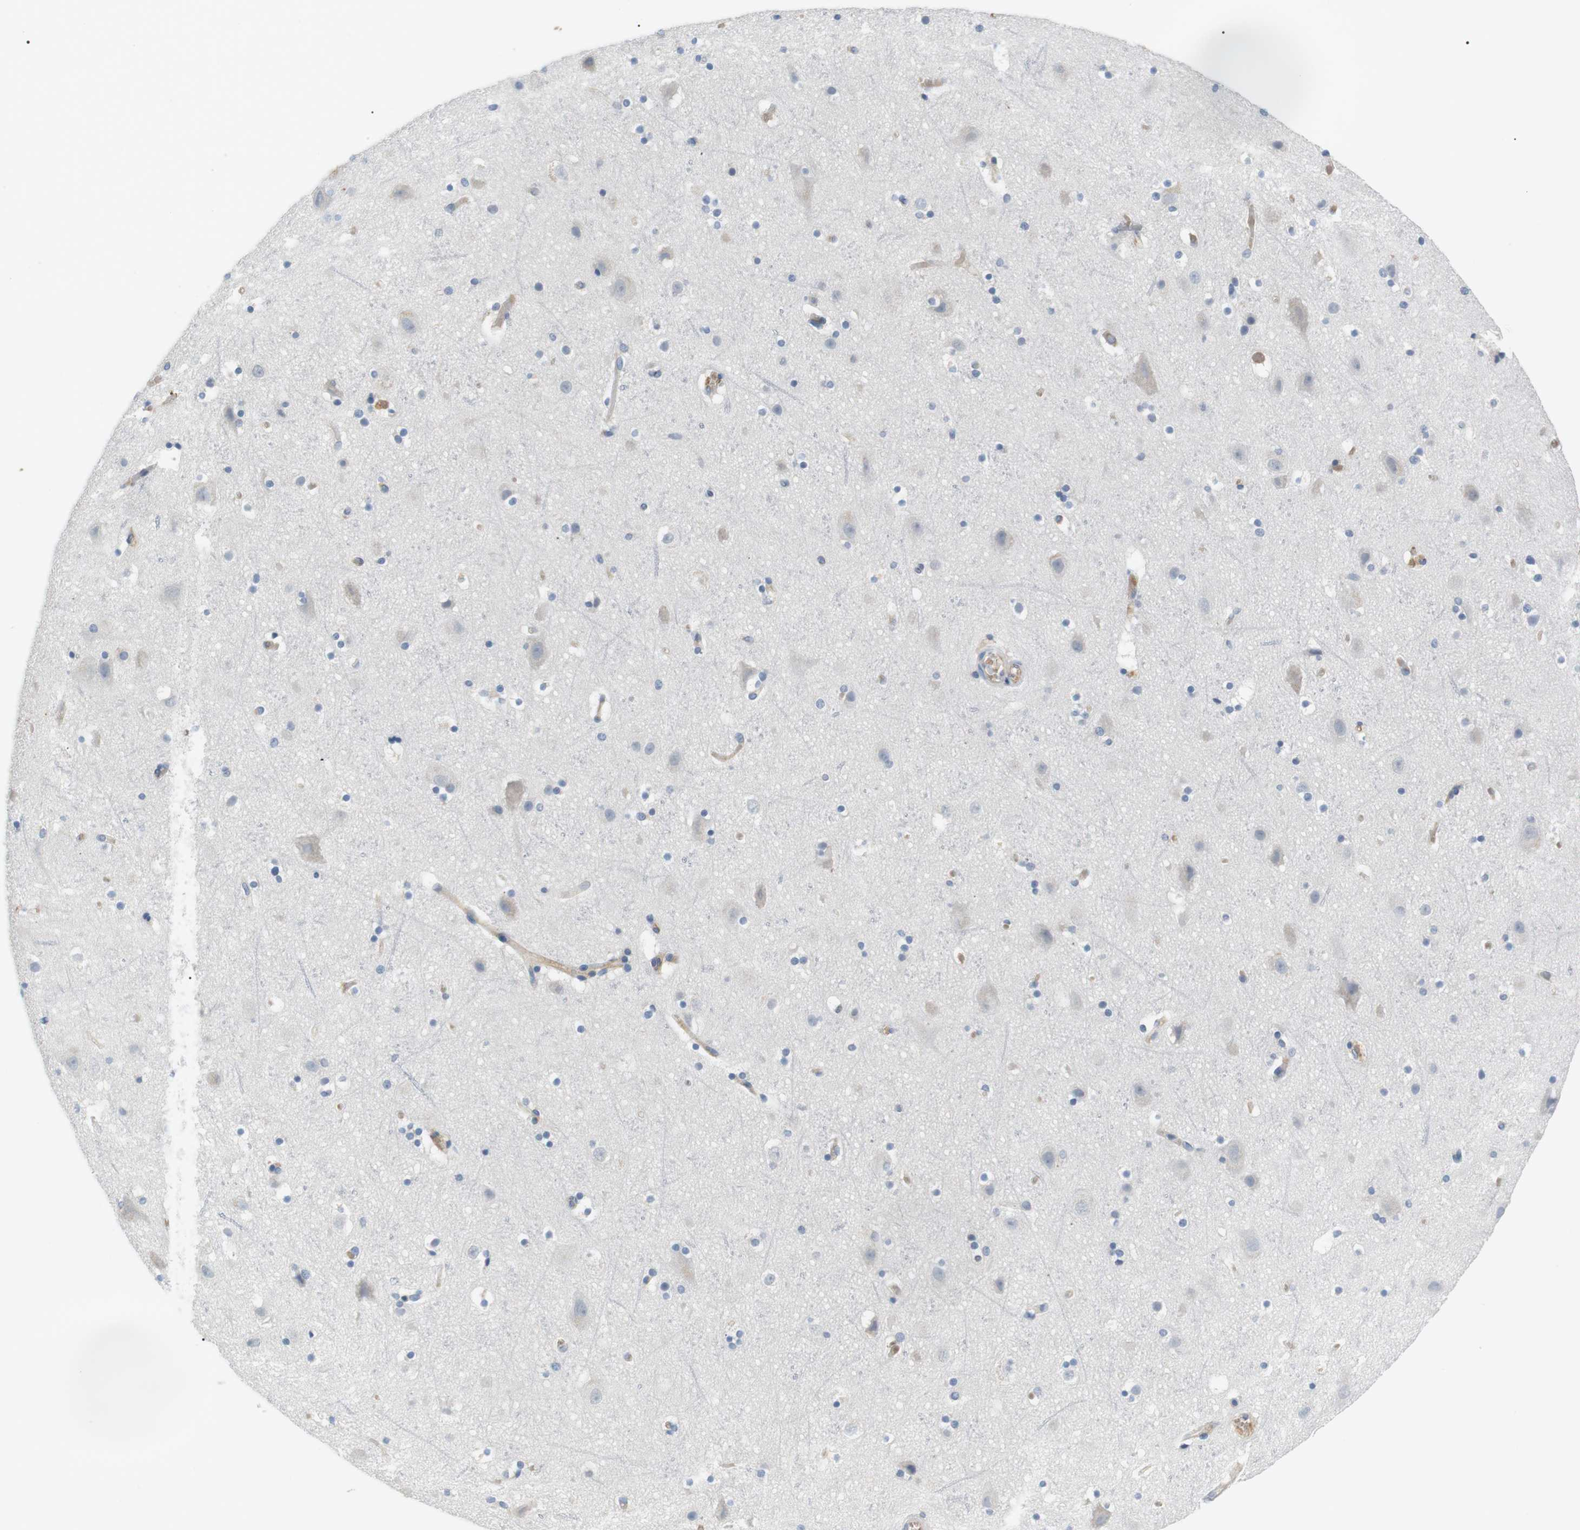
{"staining": {"intensity": "weak", "quantity": "25%-75%", "location": "cytoplasmic/membranous"}, "tissue": "cerebral cortex", "cell_type": "Endothelial cells", "image_type": "normal", "snomed": [{"axis": "morphology", "description": "Normal tissue, NOS"}, {"axis": "topography", "description": "Cerebral cortex"}], "caption": "A brown stain shows weak cytoplasmic/membranous positivity of a protein in endothelial cells of benign human cerebral cortex.", "gene": "ADCY10", "patient": {"sex": "male", "age": 45}}